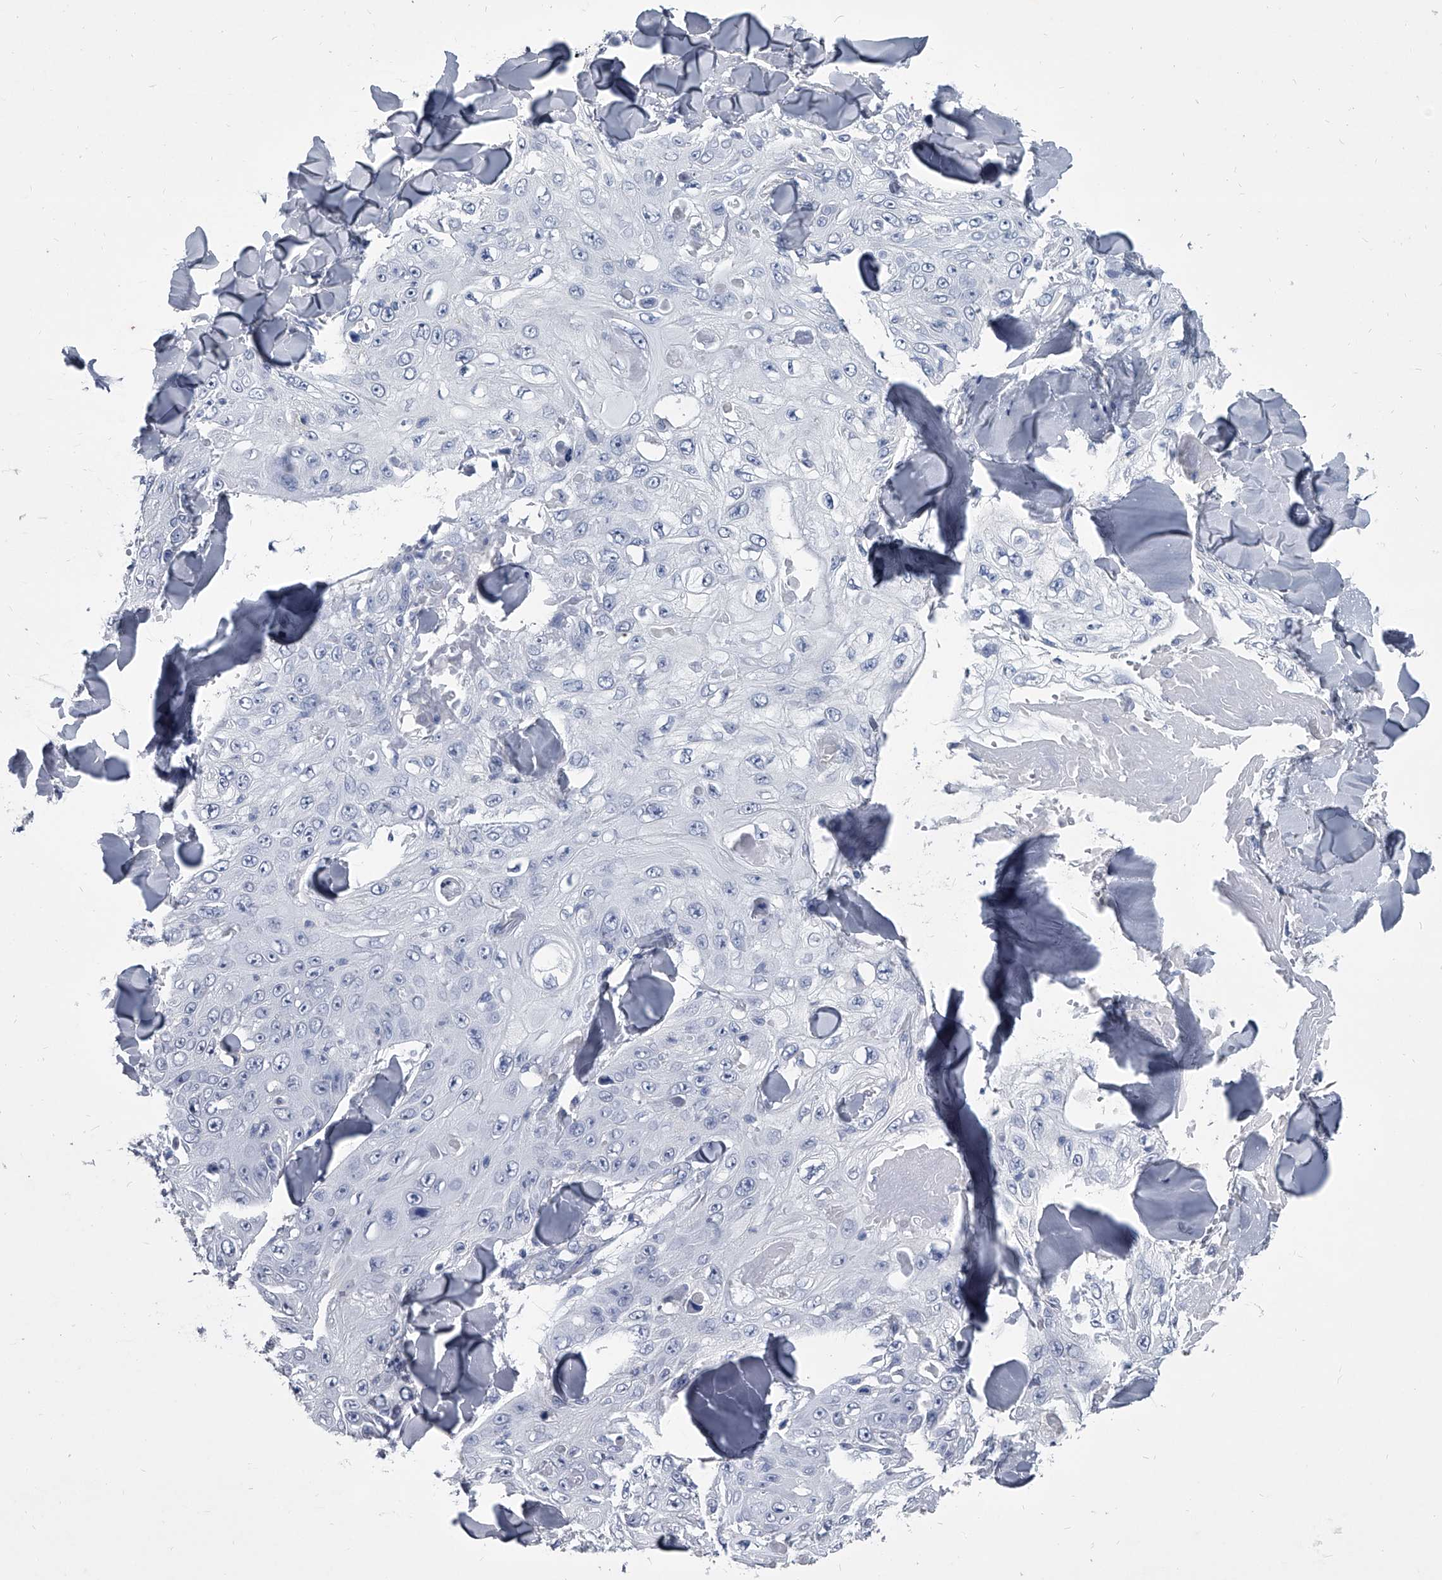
{"staining": {"intensity": "negative", "quantity": "none", "location": "none"}, "tissue": "skin cancer", "cell_type": "Tumor cells", "image_type": "cancer", "snomed": [{"axis": "morphology", "description": "Squamous cell carcinoma, NOS"}, {"axis": "topography", "description": "Skin"}], "caption": "The IHC image has no significant positivity in tumor cells of skin squamous cell carcinoma tissue.", "gene": "BCAS1", "patient": {"sex": "male", "age": 86}}